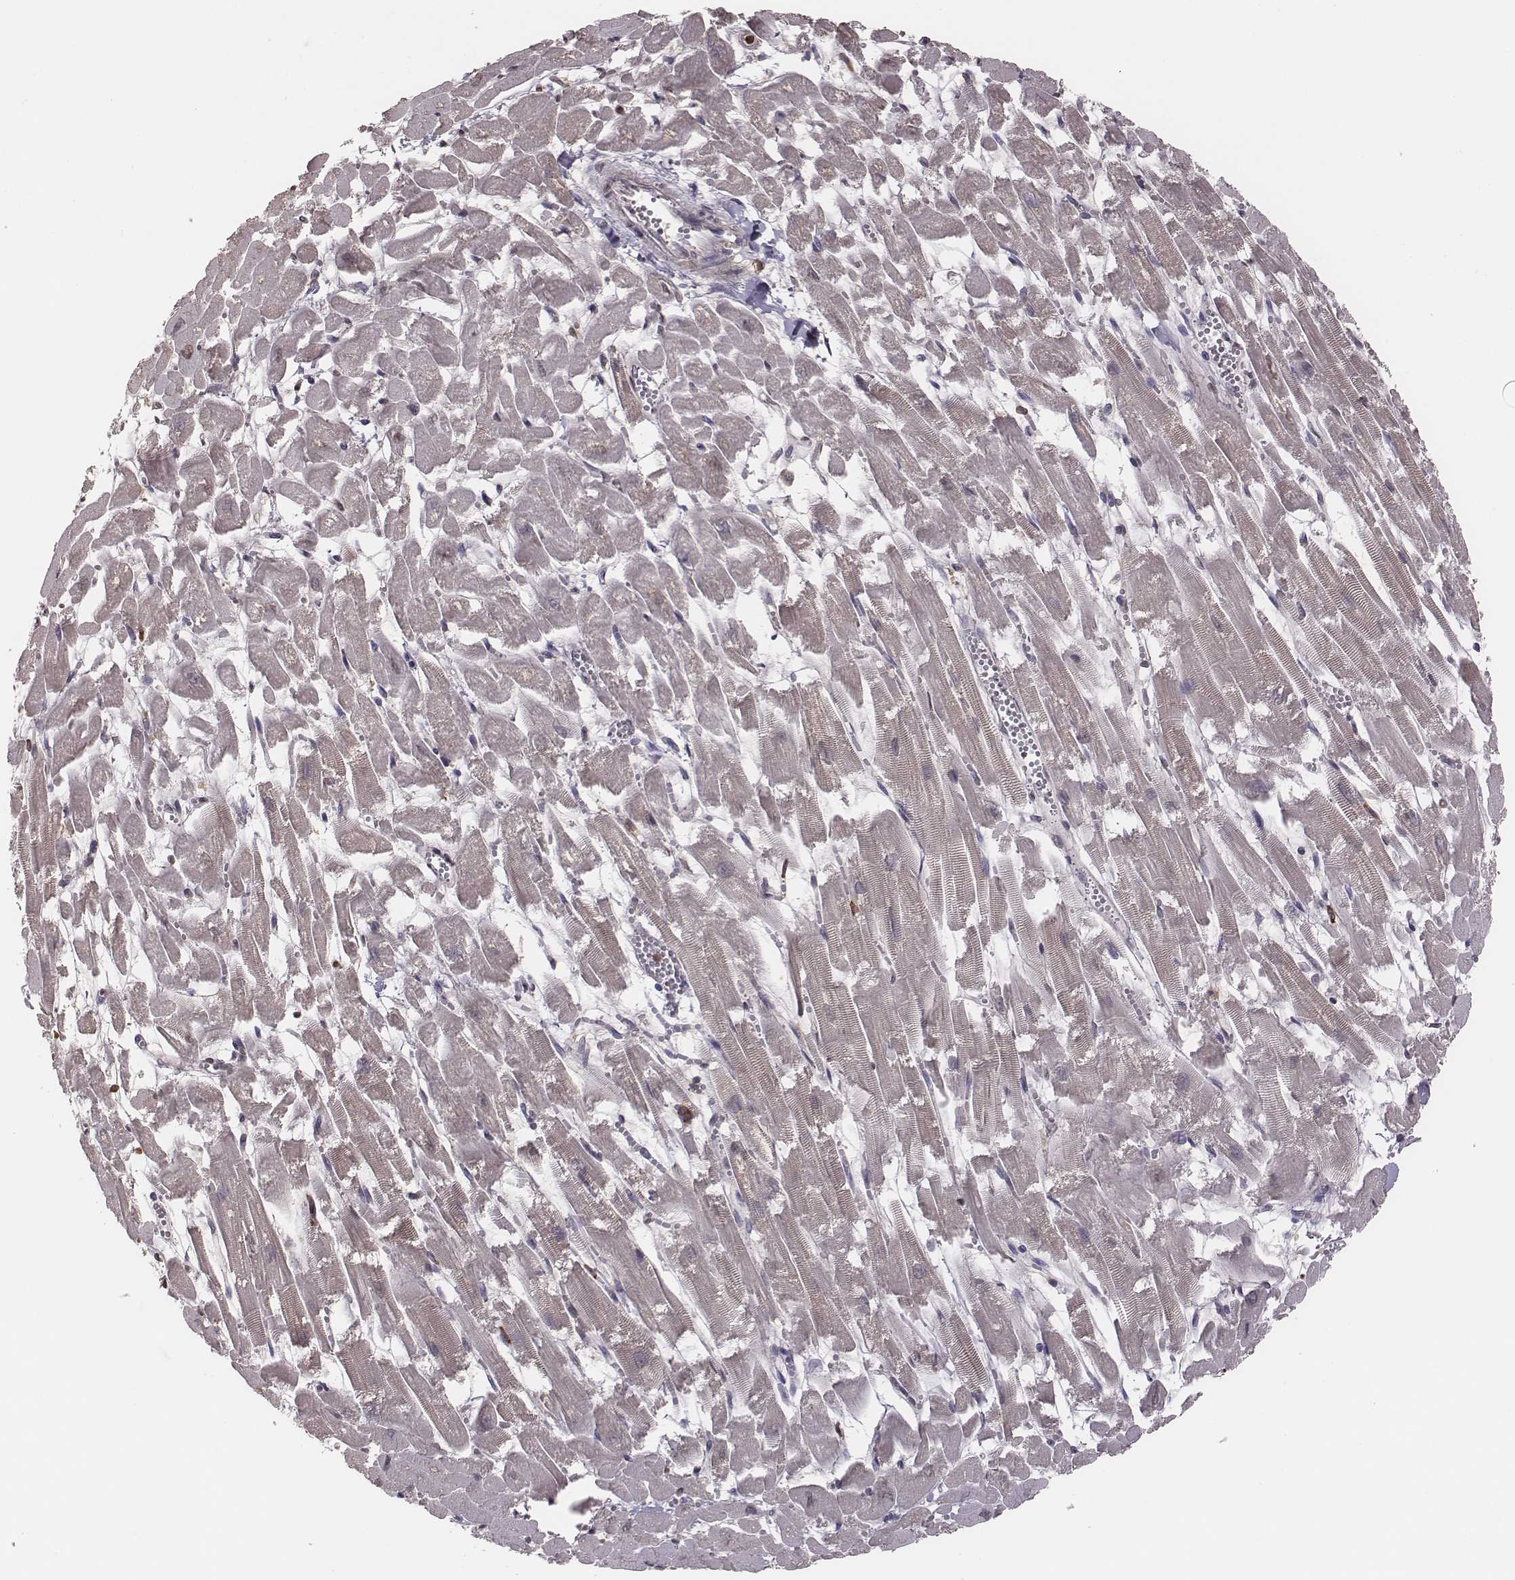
{"staining": {"intensity": "negative", "quantity": "none", "location": "none"}, "tissue": "heart muscle", "cell_type": "Cardiomyocytes", "image_type": "normal", "snomed": [{"axis": "morphology", "description": "Normal tissue, NOS"}, {"axis": "topography", "description": "Heart"}], "caption": "Human heart muscle stained for a protein using immunohistochemistry reveals no staining in cardiomyocytes.", "gene": "PILRA", "patient": {"sex": "female", "age": 52}}